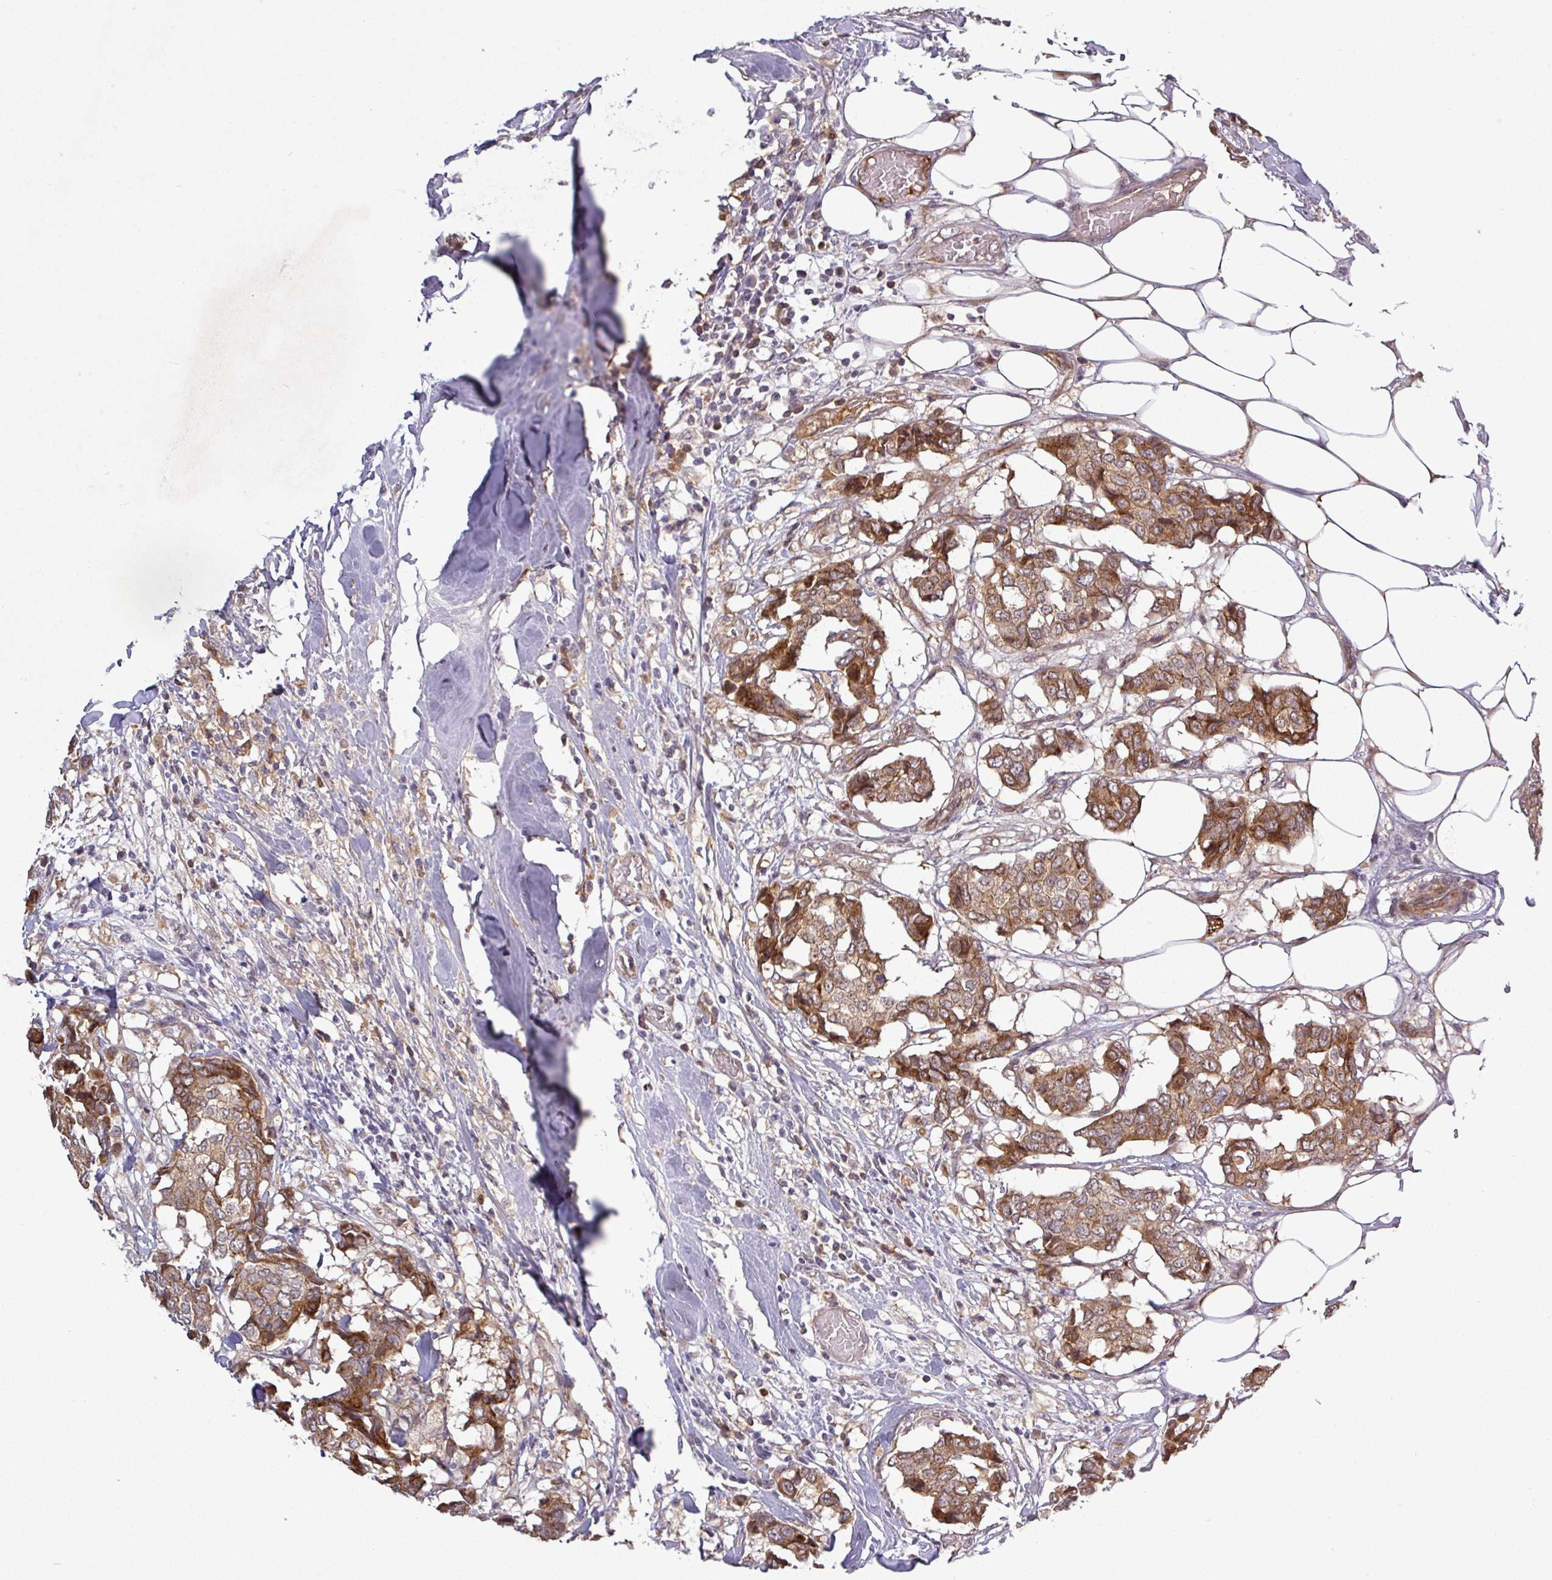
{"staining": {"intensity": "moderate", "quantity": ">75%", "location": "cytoplasmic/membranous"}, "tissue": "breast cancer", "cell_type": "Tumor cells", "image_type": "cancer", "snomed": [{"axis": "morphology", "description": "Duct carcinoma"}, {"axis": "topography", "description": "Breast"}], "caption": "Immunohistochemical staining of human breast cancer shows moderate cytoplasmic/membranous protein expression in approximately >75% of tumor cells. (brown staining indicates protein expression, while blue staining denotes nuclei).", "gene": "PCDH1", "patient": {"sex": "female", "age": 75}}